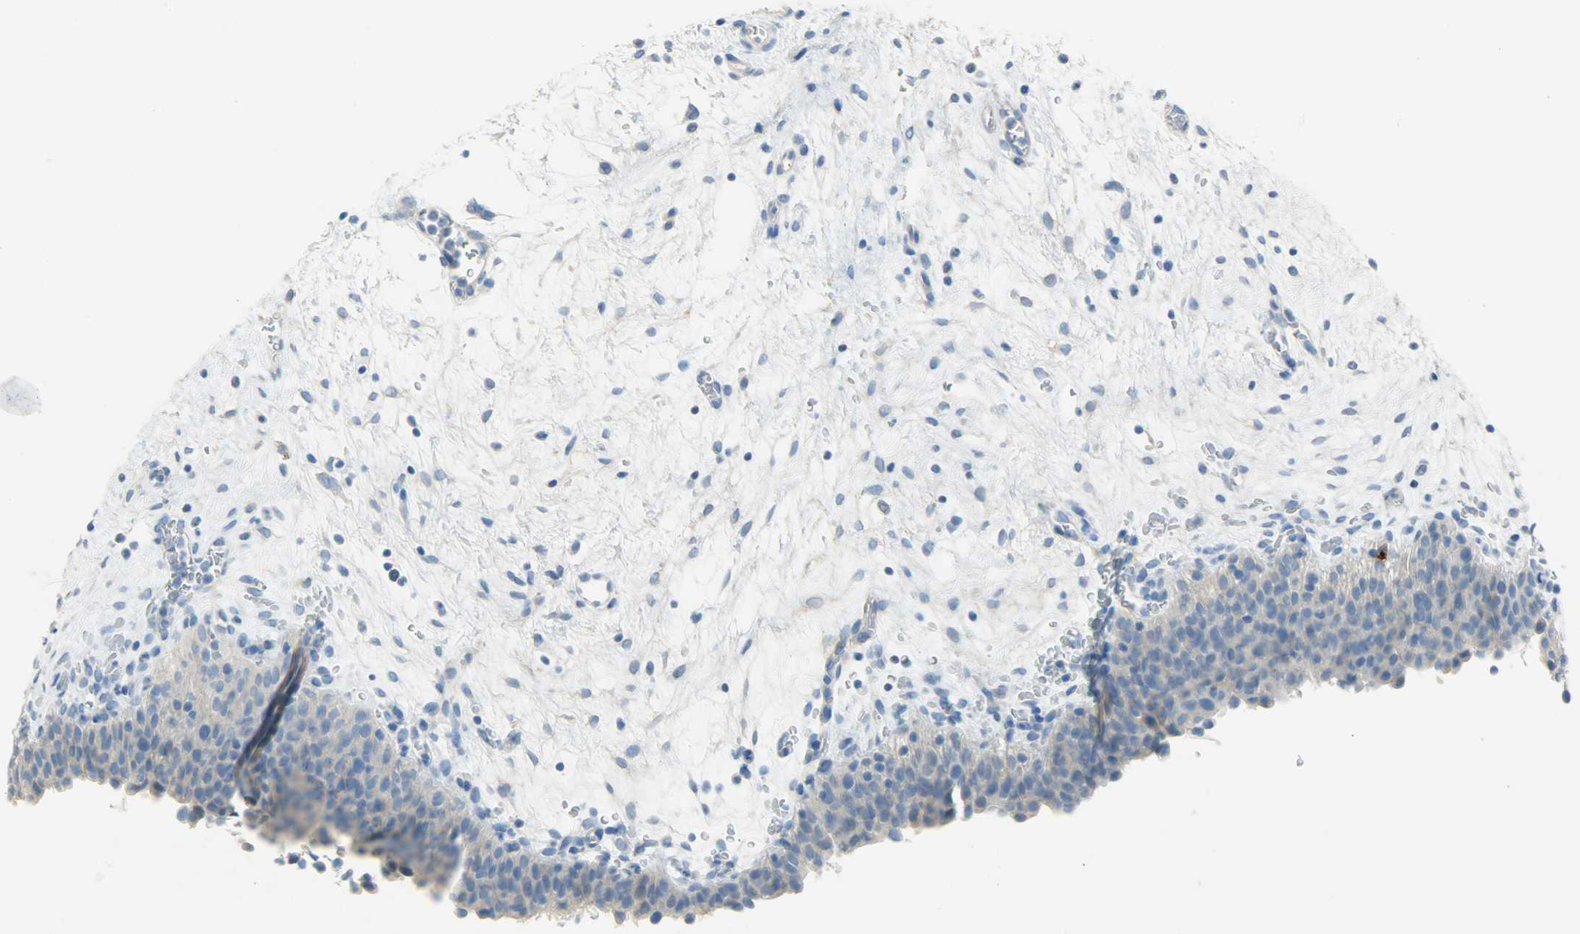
{"staining": {"intensity": "moderate", "quantity": ">75%", "location": "cytoplasmic/membranous"}, "tissue": "urinary bladder", "cell_type": "Urothelial cells", "image_type": "normal", "snomed": [{"axis": "morphology", "description": "Normal tissue, NOS"}, {"axis": "morphology", "description": "Dysplasia, NOS"}, {"axis": "topography", "description": "Urinary bladder"}], "caption": "A brown stain highlights moderate cytoplasmic/membranous expression of a protein in urothelial cells of normal urinary bladder. (DAB (3,3'-diaminobenzidine) = brown stain, brightfield microscopy at high magnification).", "gene": "PROM1", "patient": {"sex": "male", "age": 35}}